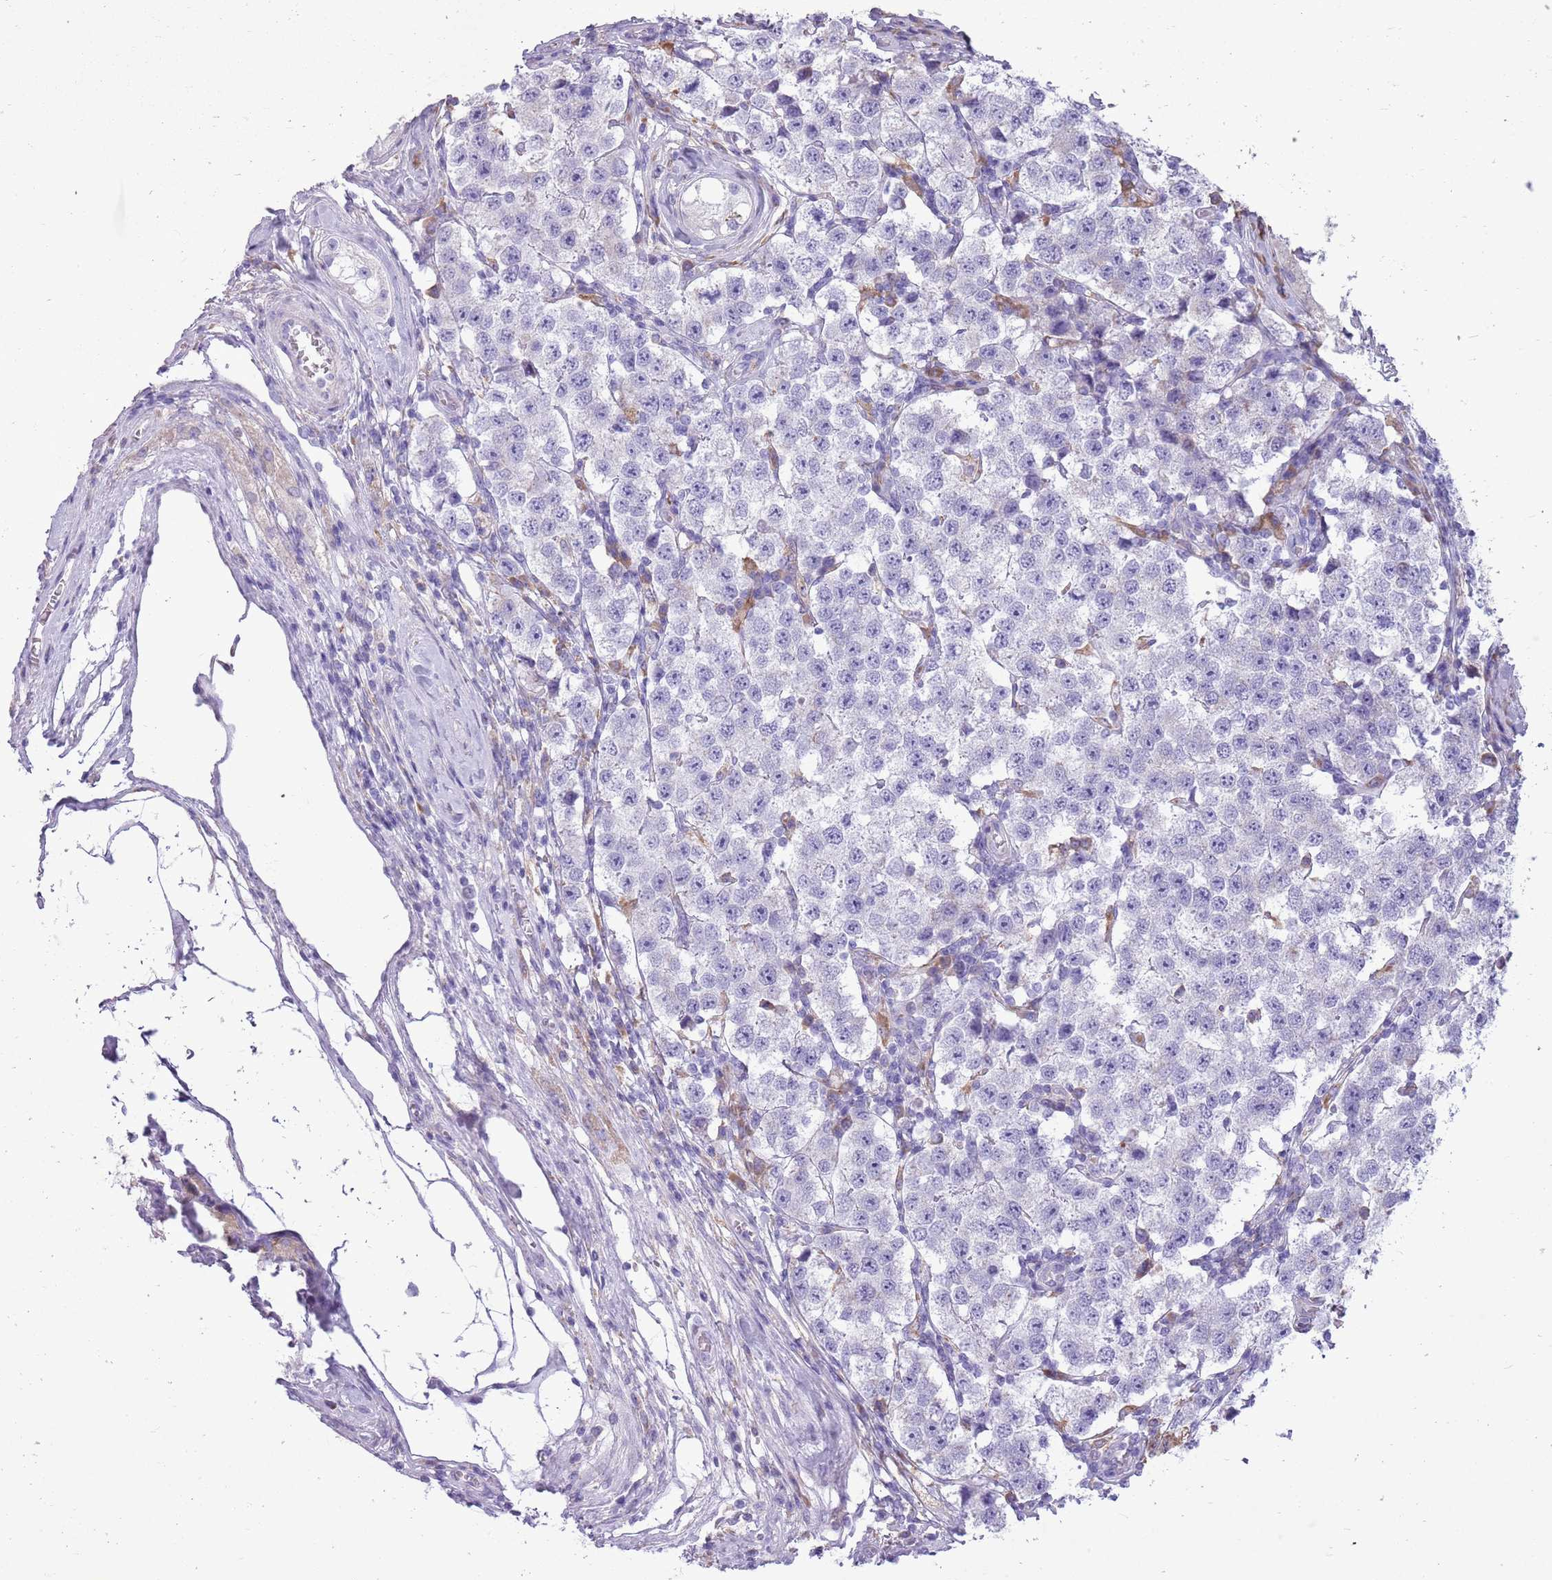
{"staining": {"intensity": "negative", "quantity": "none", "location": "none"}, "tissue": "testis cancer", "cell_type": "Tumor cells", "image_type": "cancer", "snomed": [{"axis": "morphology", "description": "Seminoma, NOS"}, {"axis": "topography", "description": "Testis"}], "caption": "Tumor cells show no significant positivity in testis seminoma.", "gene": "KCTD19", "patient": {"sex": "male", "age": 34}}